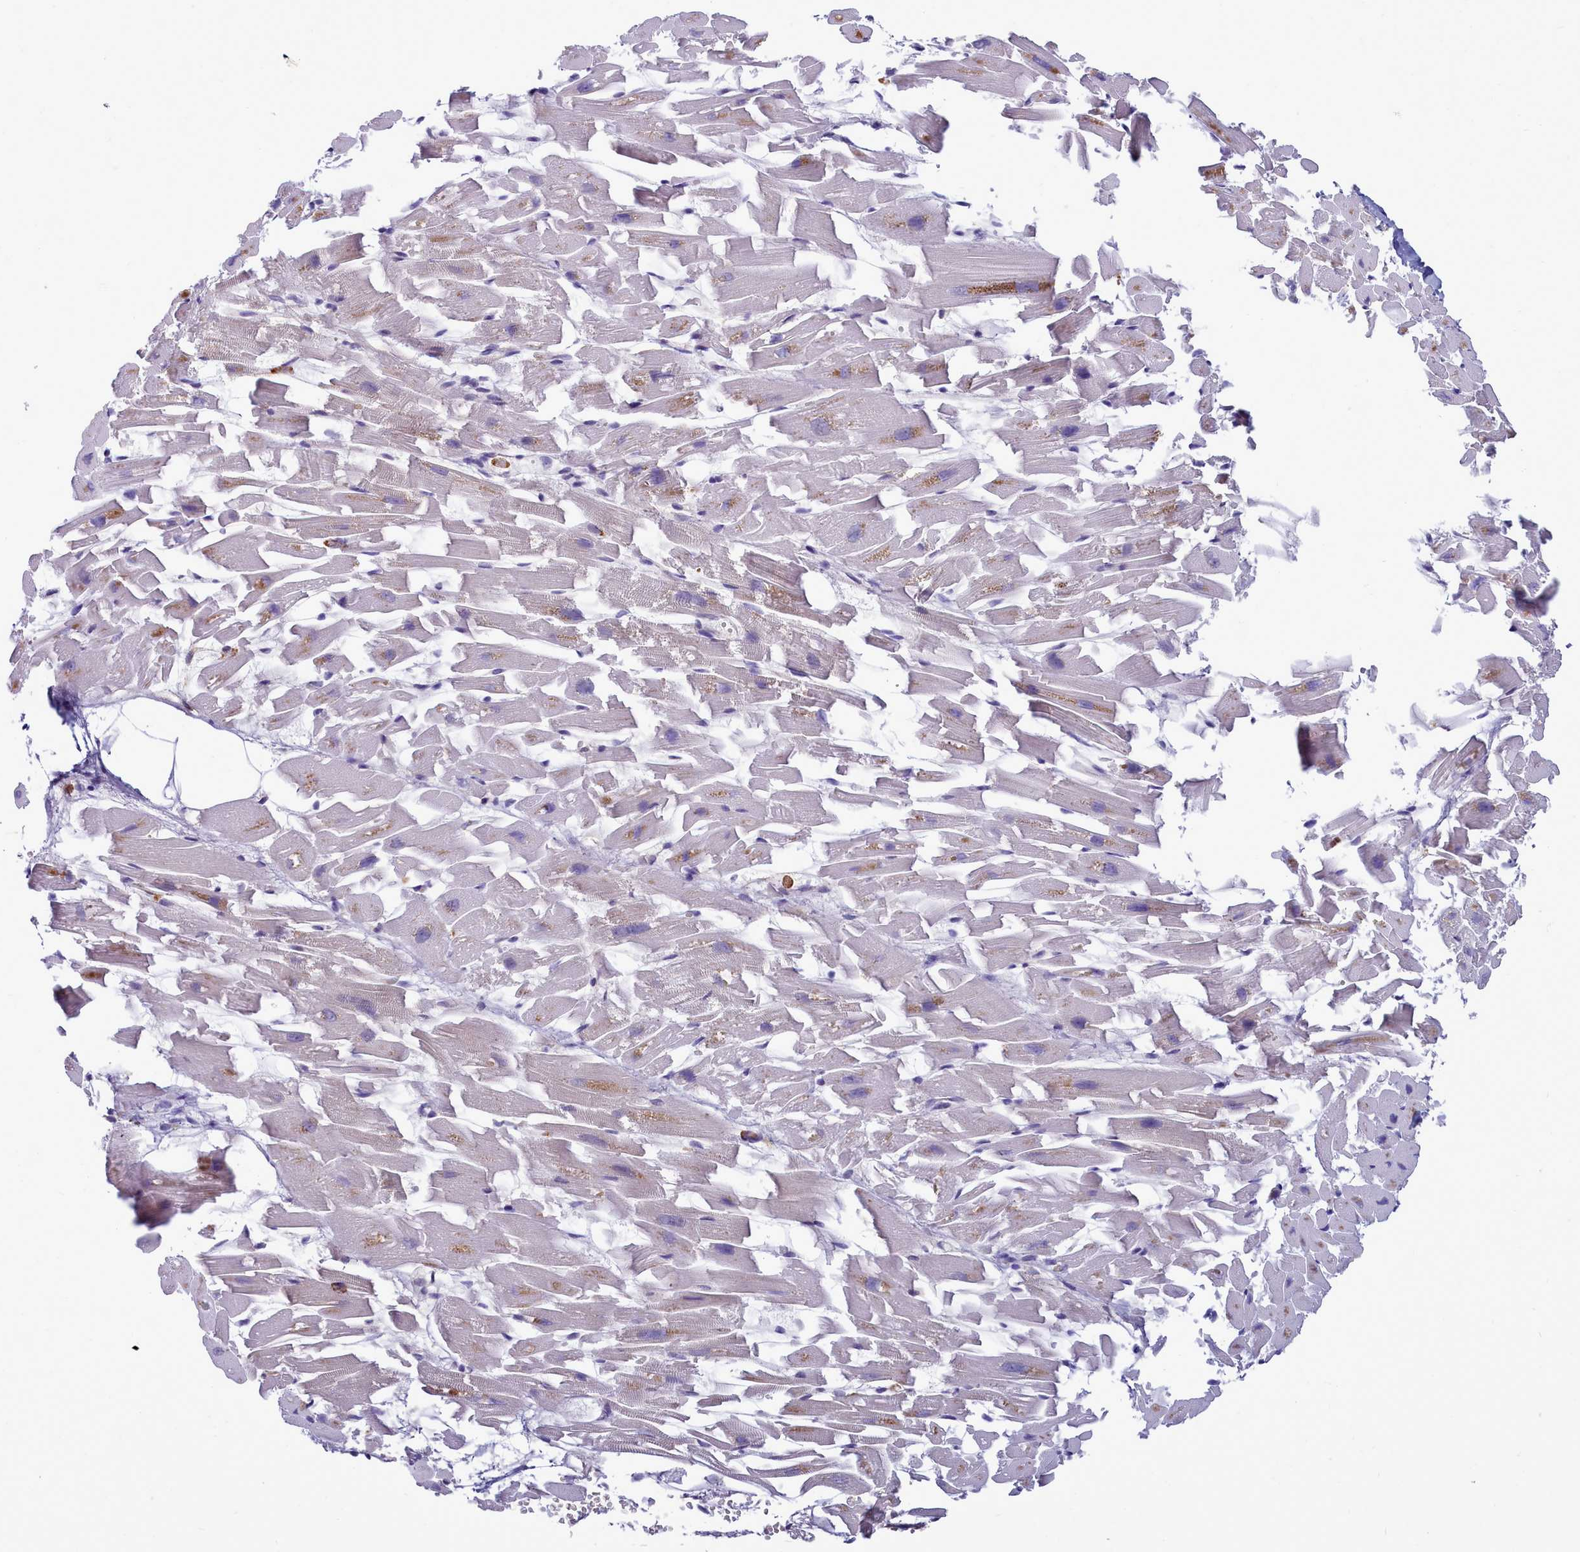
{"staining": {"intensity": "negative", "quantity": "none", "location": "none"}, "tissue": "heart muscle", "cell_type": "Cardiomyocytes", "image_type": "normal", "snomed": [{"axis": "morphology", "description": "Normal tissue, NOS"}, {"axis": "topography", "description": "Heart"}], "caption": "The histopathology image exhibits no significant expression in cardiomyocytes of heart muscle. The staining was performed using DAB (3,3'-diaminobenzidine) to visualize the protein expression in brown, while the nuclei were stained in blue with hematoxylin (Magnification: 20x).", "gene": "BCAR1", "patient": {"sex": "female", "age": 64}}